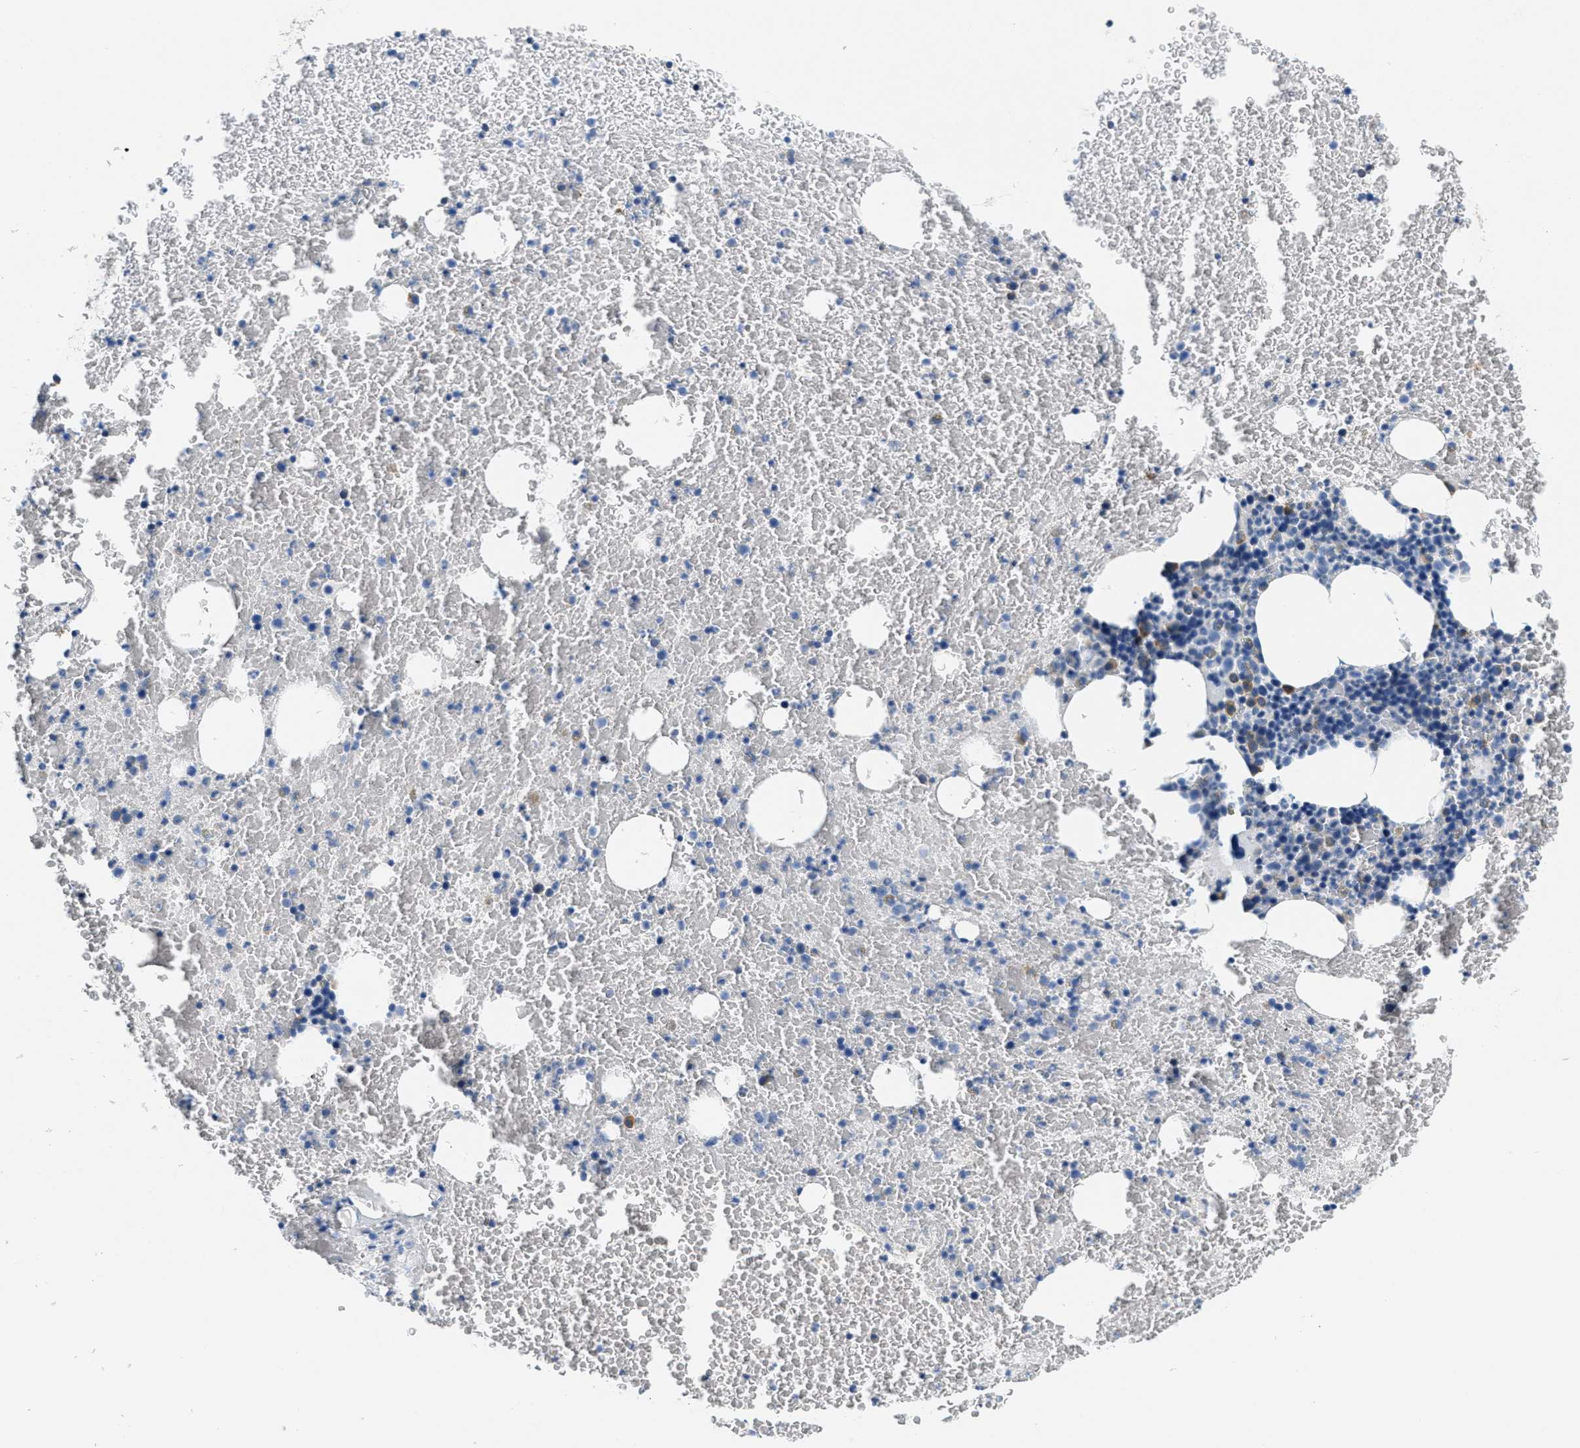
{"staining": {"intensity": "weak", "quantity": "<25%", "location": "cytoplasmic/membranous"}, "tissue": "bone marrow", "cell_type": "Hematopoietic cells", "image_type": "normal", "snomed": [{"axis": "morphology", "description": "Normal tissue, NOS"}, {"axis": "morphology", "description": "Inflammation, NOS"}, {"axis": "topography", "description": "Bone marrow"}], "caption": "This is an IHC histopathology image of normal bone marrow. There is no expression in hematopoietic cells.", "gene": "CA4", "patient": {"sex": "male", "age": 47}}